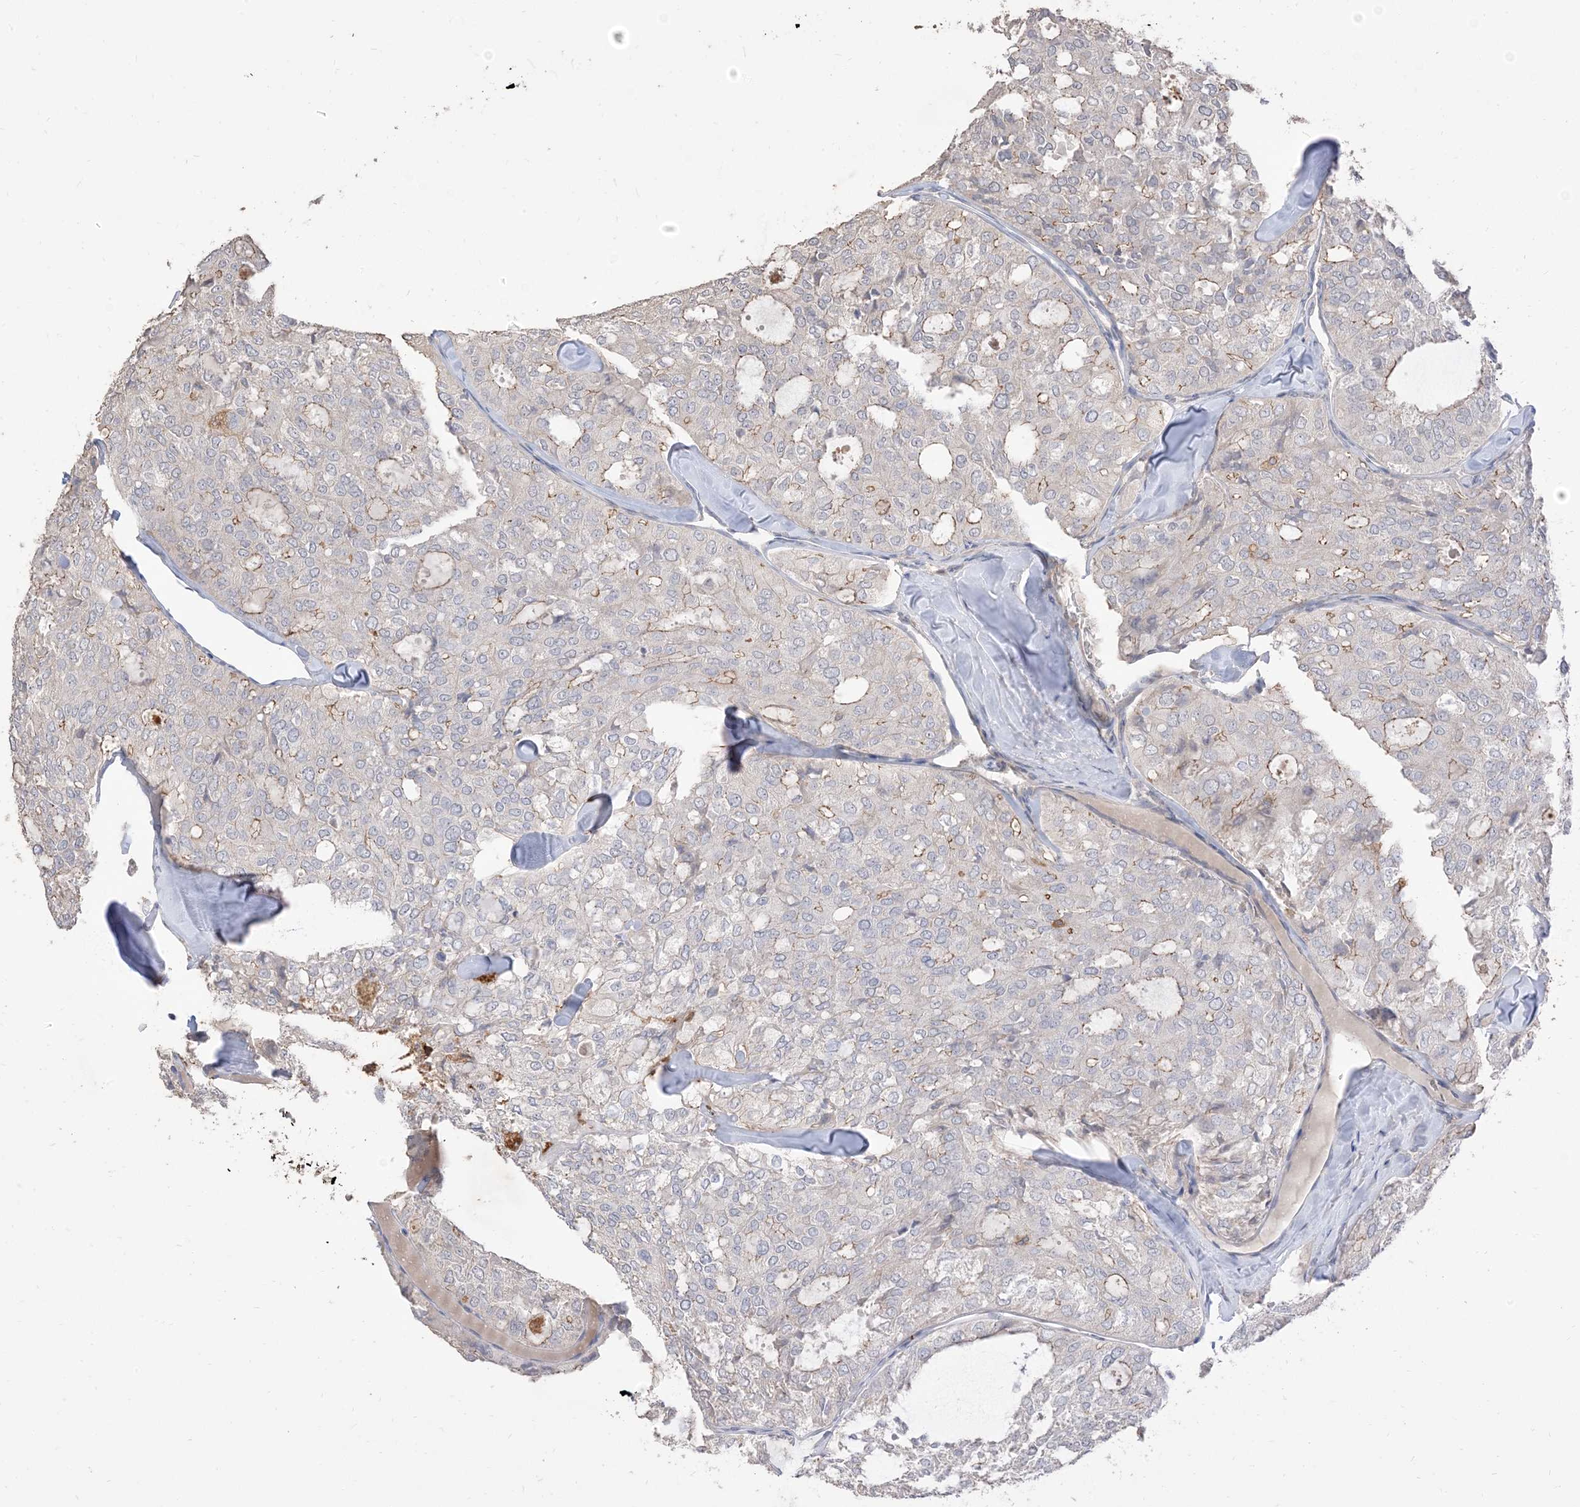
{"staining": {"intensity": "moderate", "quantity": "<25%", "location": "cytoplasmic/membranous"}, "tissue": "thyroid cancer", "cell_type": "Tumor cells", "image_type": "cancer", "snomed": [{"axis": "morphology", "description": "Follicular adenoma carcinoma, NOS"}, {"axis": "topography", "description": "Thyroid gland"}], "caption": "Protein expression analysis of thyroid cancer demonstrates moderate cytoplasmic/membranous staining in approximately <25% of tumor cells.", "gene": "RNF175", "patient": {"sex": "male", "age": 75}}